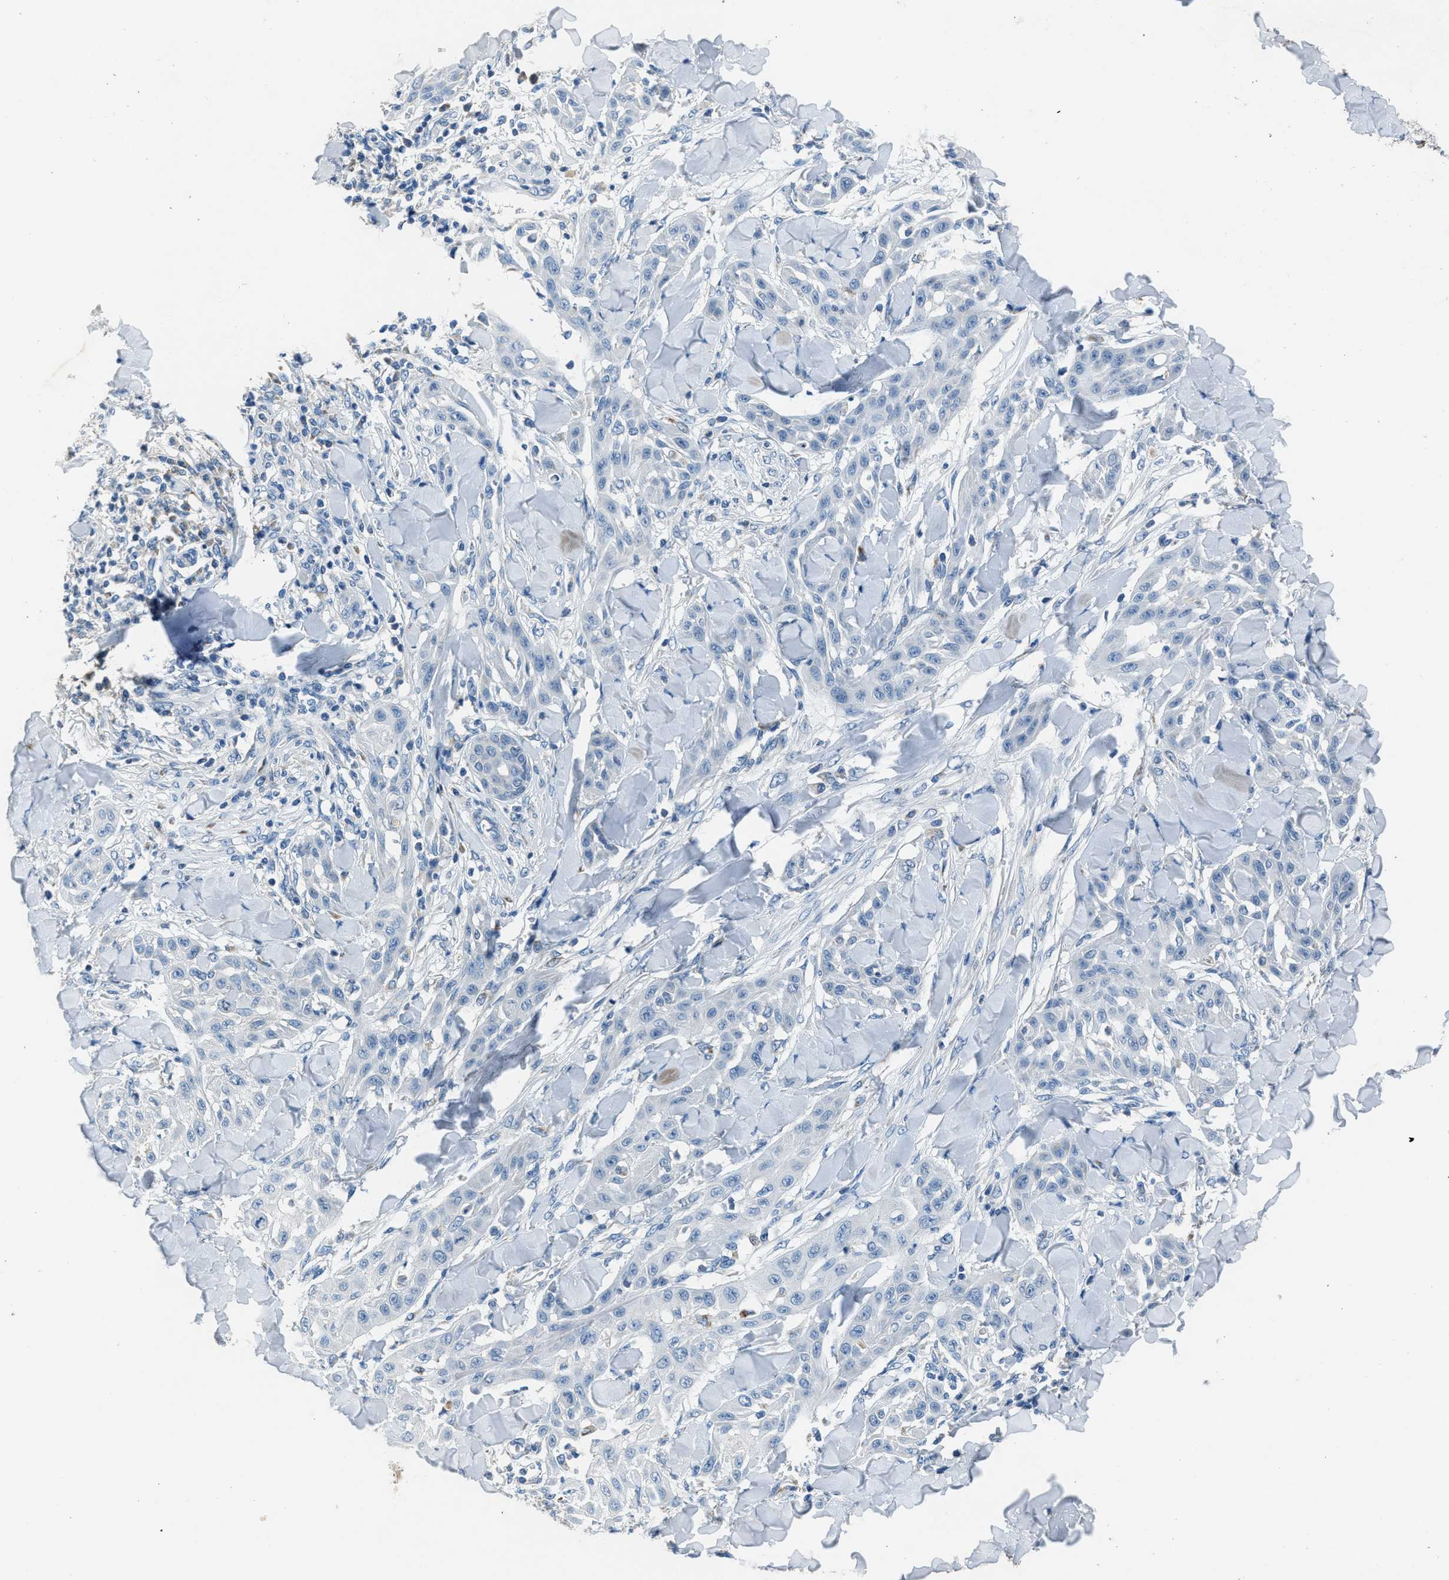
{"staining": {"intensity": "negative", "quantity": "none", "location": "none"}, "tissue": "skin cancer", "cell_type": "Tumor cells", "image_type": "cancer", "snomed": [{"axis": "morphology", "description": "Squamous cell carcinoma, NOS"}, {"axis": "topography", "description": "Skin"}], "caption": "DAB immunohistochemical staining of human squamous cell carcinoma (skin) displays no significant positivity in tumor cells. (Brightfield microscopy of DAB immunohistochemistry (IHC) at high magnification).", "gene": "ADAM2", "patient": {"sex": "male", "age": 24}}